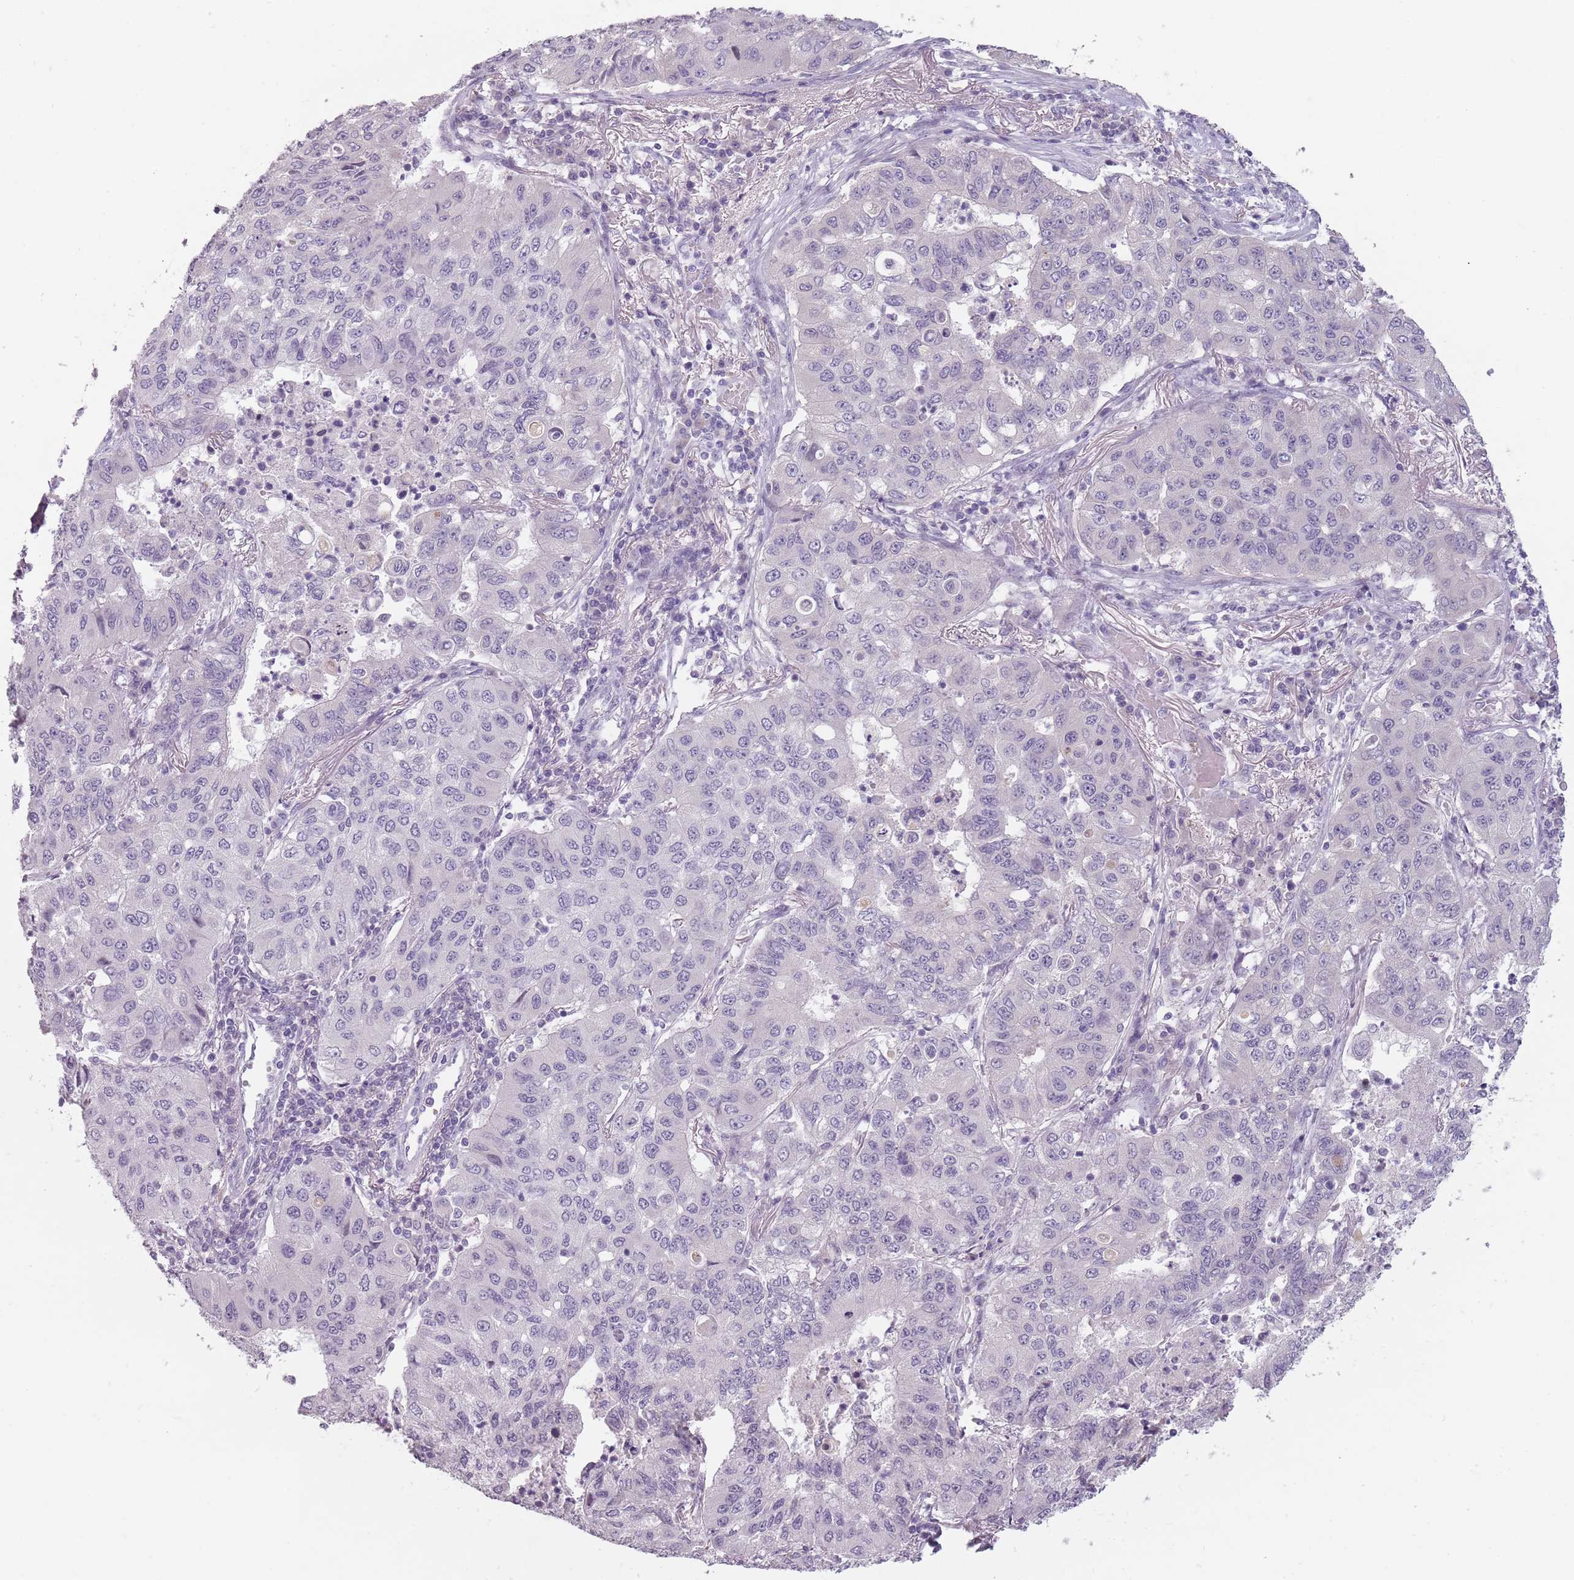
{"staining": {"intensity": "negative", "quantity": "none", "location": "none"}, "tissue": "lung cancer", "cell_type": "Tumor cells", "image_type": "cancer", "snomed": [{"axis": "morphology", "description": "Squamous cell carcinoma, NOS"}, {"axis": "topography", "description": "Lung"}], "caption": "Tumor cells are negative for brown protein staining in squamous cell carcinoma (lung).", "gene": "CEP19", "patient": {"sex": "male", "age": 74}}